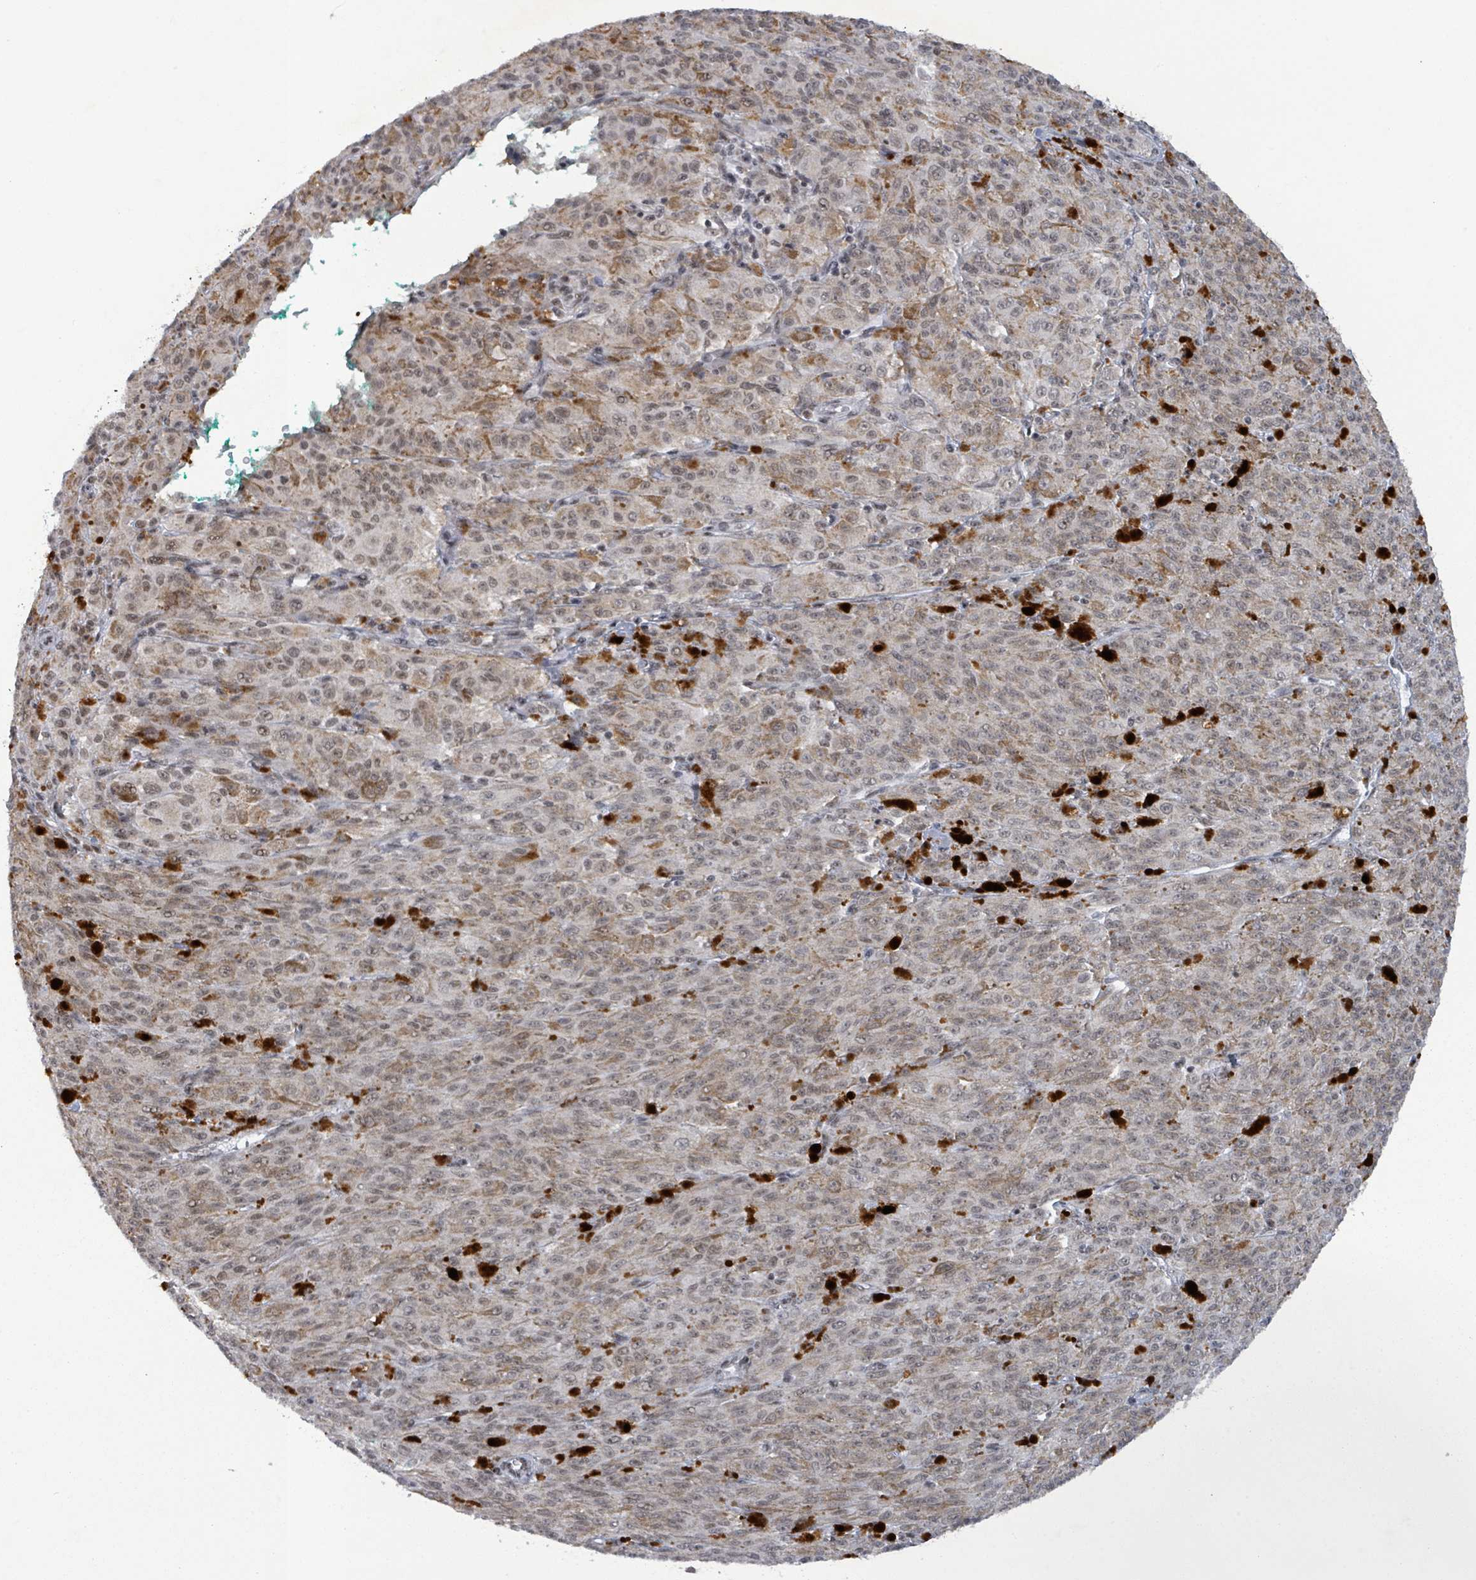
{"staining": {"intensity": "weak", "quantity": "25%-75%", "location": "cytoplasmic/membranous,nuclear"}, "tissue": "melanoma", "cell_type": "Tumor cells", "image_type": "cancer", "snomed": [{"axis": "morphology", "description": "Malignant melanoma, NOS"}, {"axis": "topography", "description": "Skin"}], "caption": "Immunohistochemistry of melanoma shows low levels of weak cytoplasmic/membranous and nuclear positivity in approximately 25%-75% of tumor cells. The staining was performed using DAB to visualize the protein expression in brown, while the nuclei were stained in blue with hematoxylin (Magnification: 20x).", "gene": "BANP", "patient": {"sex": "female", "age": 52}}